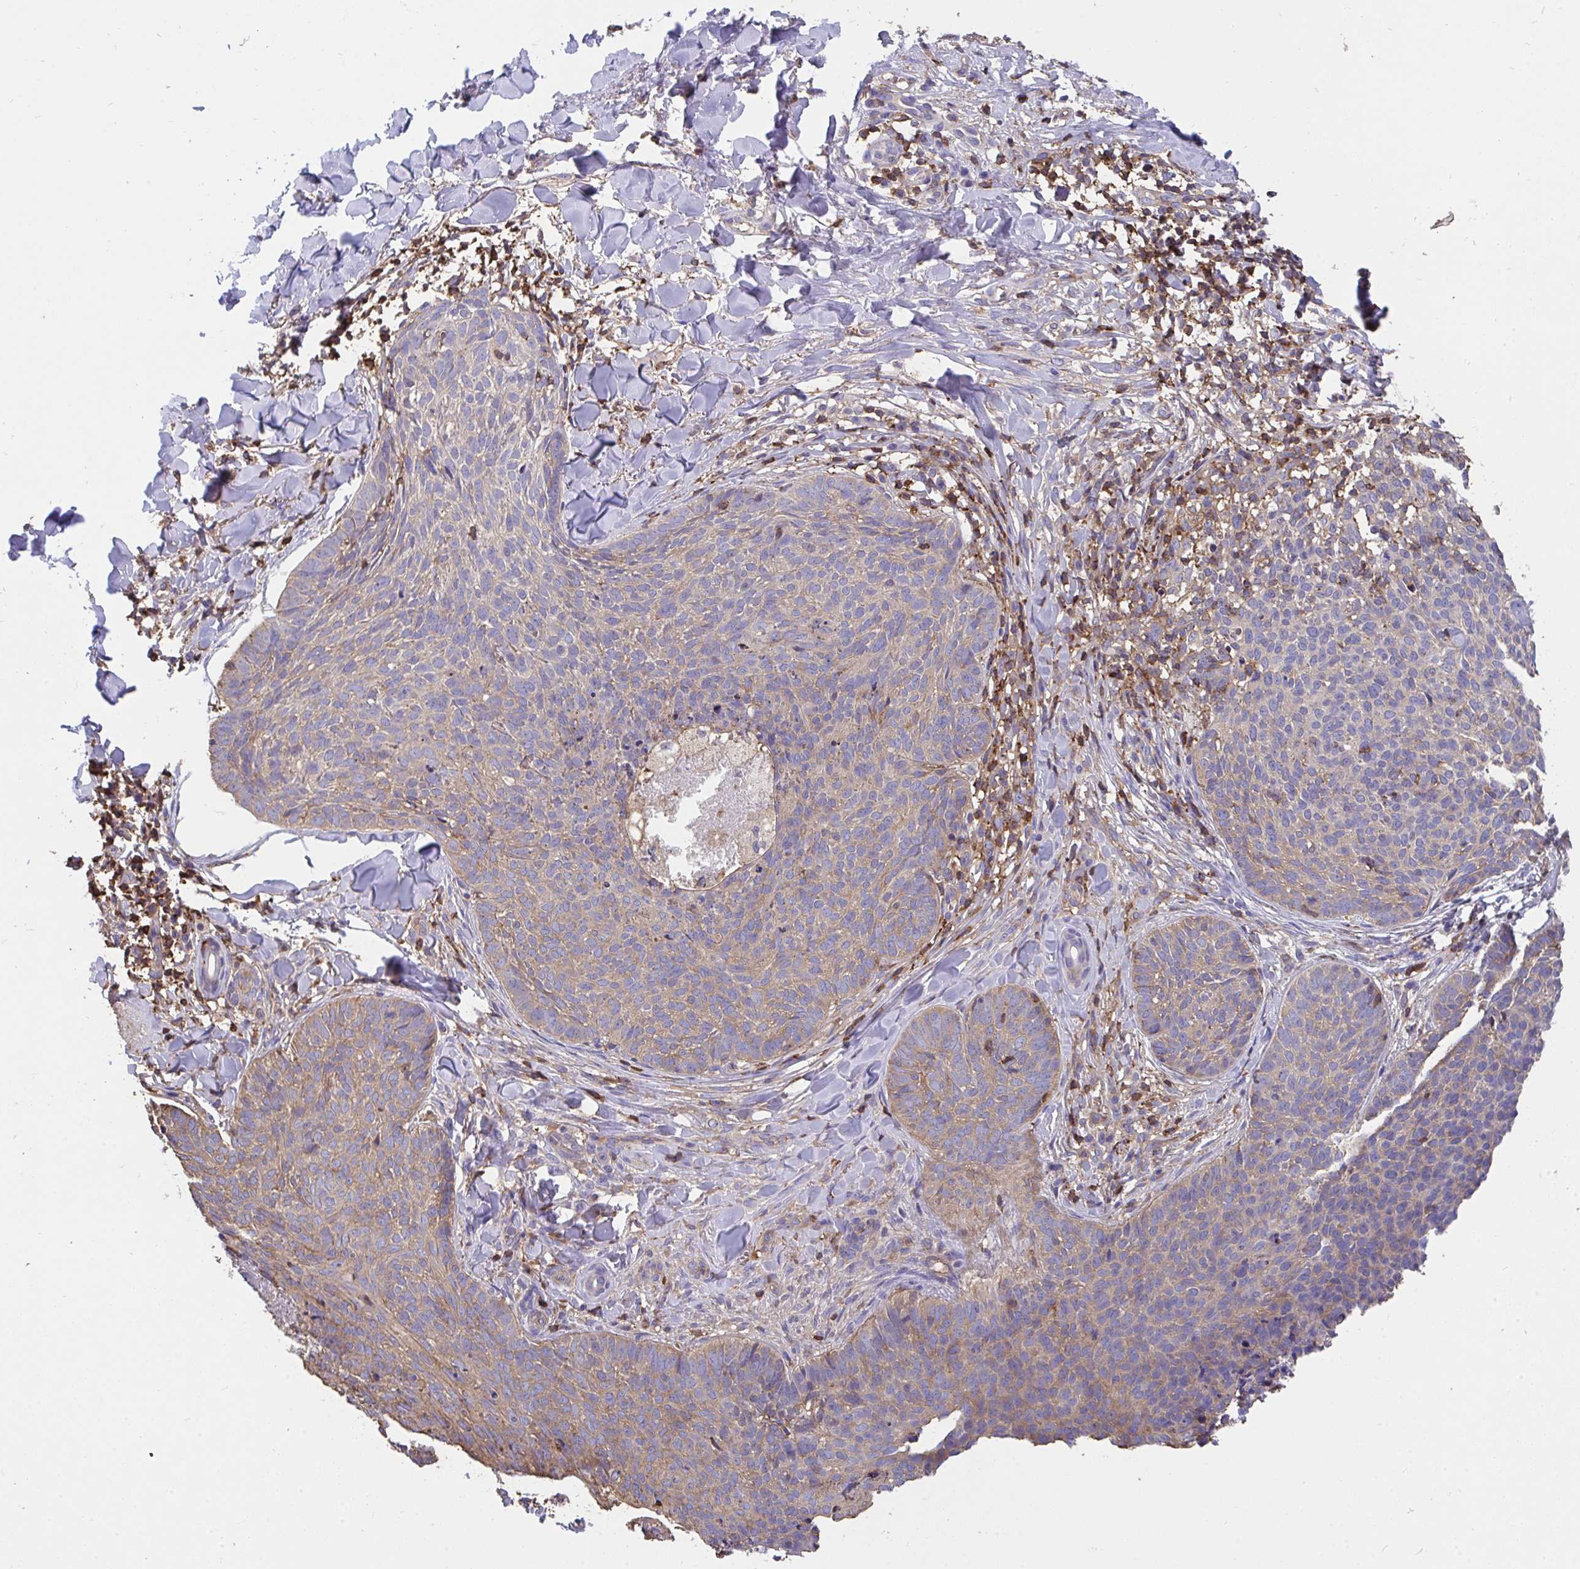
{"staining": {"intensity": "weak", "quantity": "<25%", "location": "cytoplasmic/membranous"}, "tissue": "skin cancer", "cell_type": "Tumor cells", "image_type": "cancer", "snomed": [{"axis": "morphology", "description": "Basal cell carcinoma"}, {"axis": "topography", "description": "Skin"}, {"axis": "topography", "description": "Skin of face"}], "caption": "Skin cancer was stained to show a protein in brown. There is no significant staining in tumor cells.", "gene": "CFL1", "patient": {"sex": "male", "age": 56}}